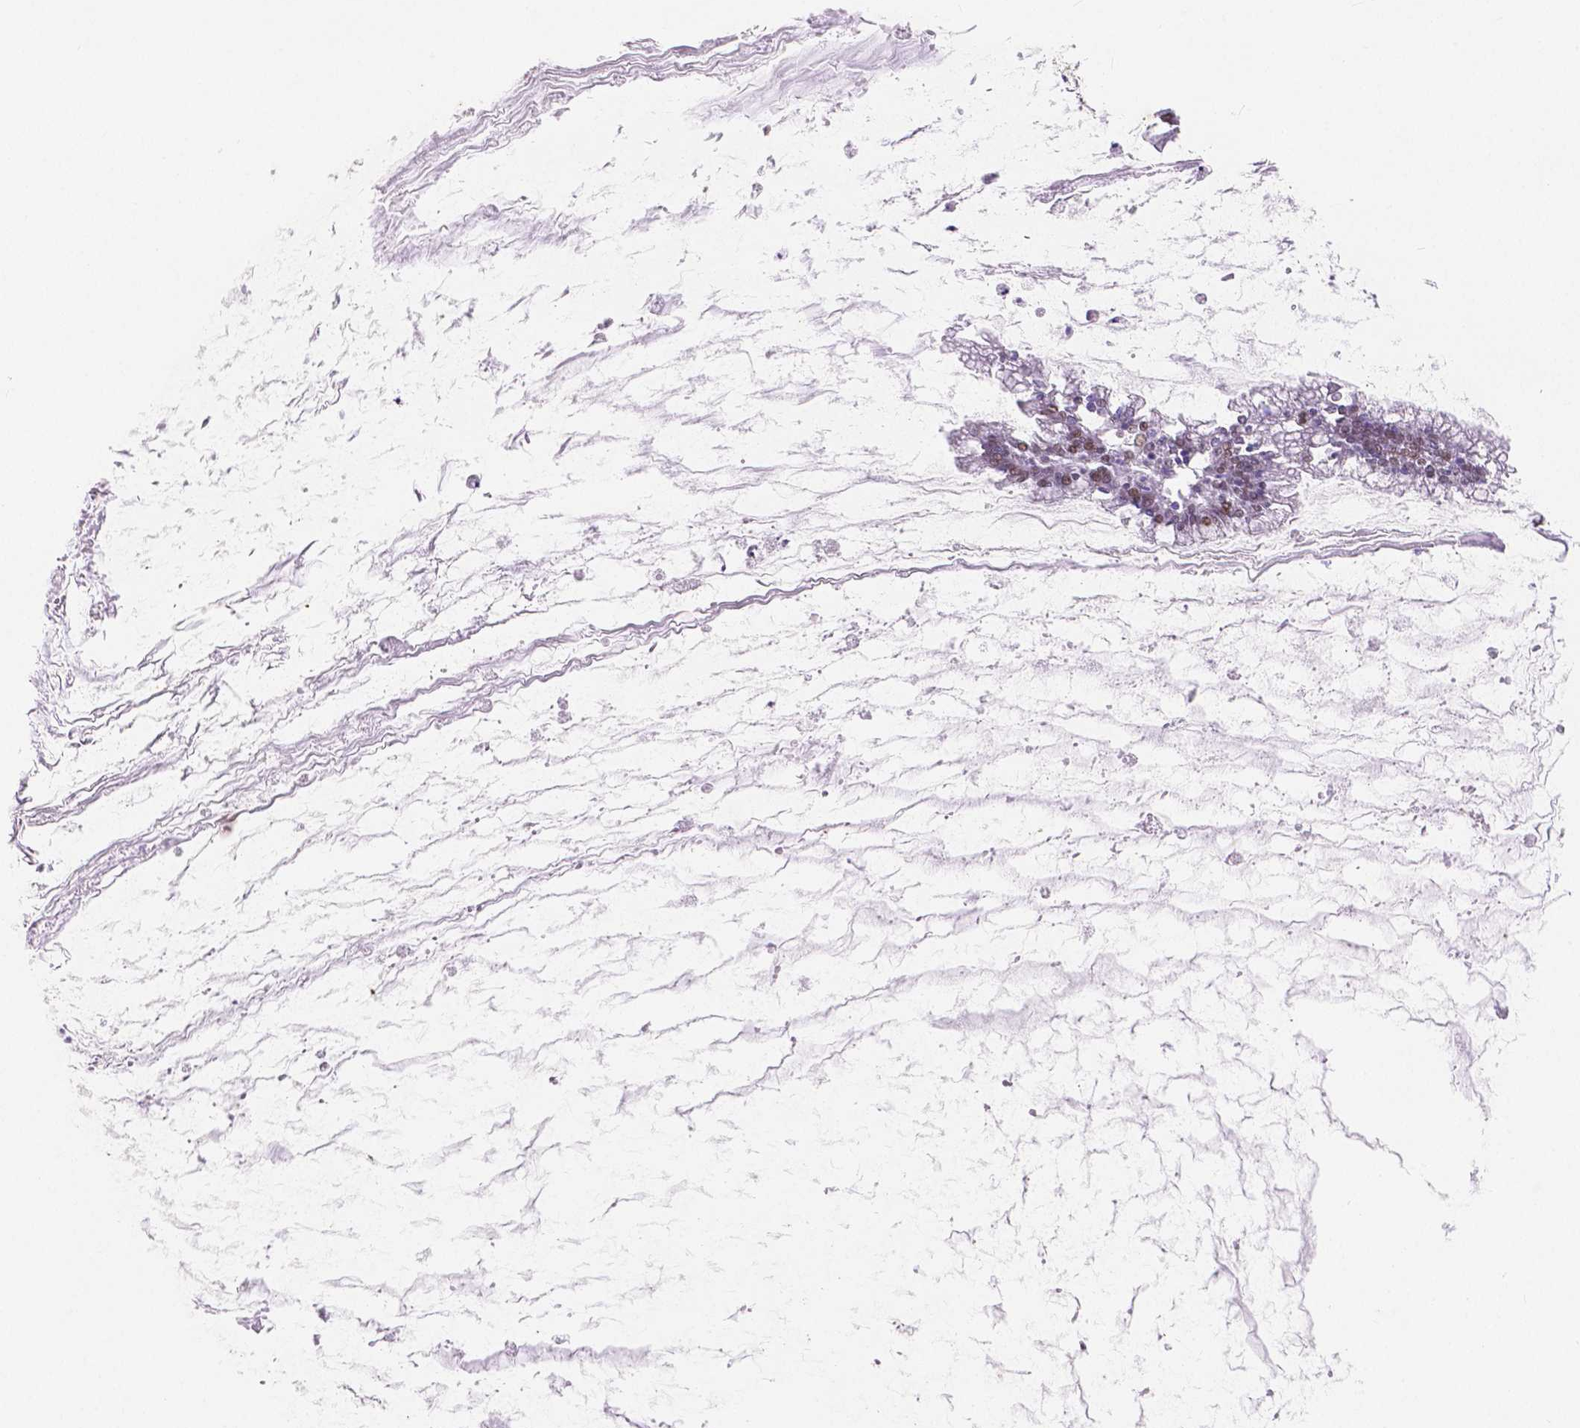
{"staining": {"intensity": "moderate", "quantity": ">75%", "location": "nuclear"}, "tissue": "ovarian cancer", "cell_type": "Tumor cells", "image_type": "cancer", "snomed": [{"axis": "morphology", "description": "Cystadenocarcinoma, mucinous, NOS"}, {"axis": "topography", "description": "Ovary"}], "caption": "DAB immunohistochemical staining of human ovarian cancer displays moderate nuclear protein expression in approximately >75% of tumor cells.", "gene": "HNF1B", "patient": {"sex": "female", "age": 67}}